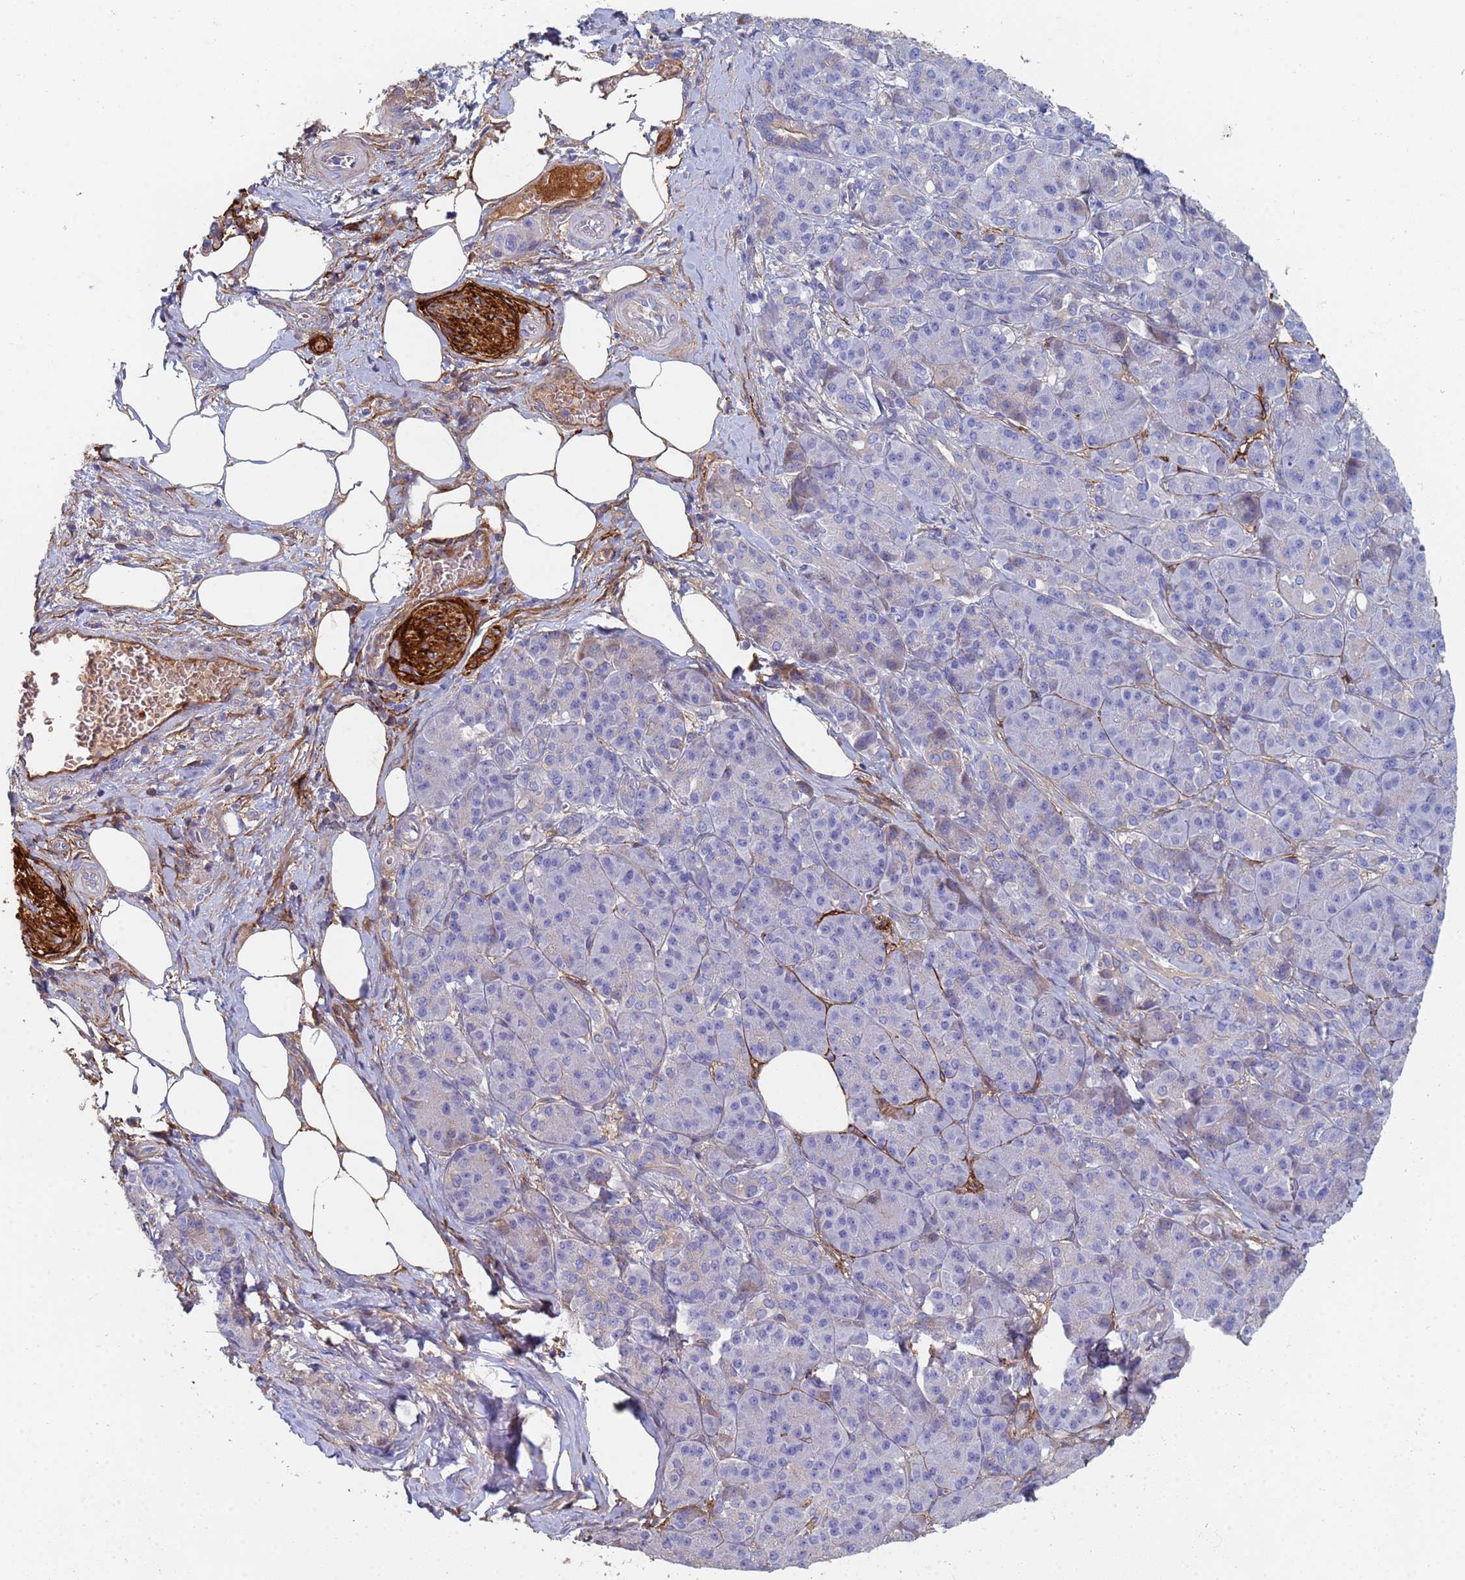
{"staining": {"intensity": "negative", "quantity": "none", "location": "none"}, "tissue": "pancreatic cancer", "cell_type": "Tumor cells", "image_type": "cancer", "snomed": [{"axis": "morphology", "description": "Adenocarcinoma, NOS"}, {"axis": "topography", "description": "Pancreas"}], "caption": "Tumor cells are negative for brown protein staining in pancreatic cancer (adenocarcinoma).", "gene": "ABCA8", "patient": {"sex": "male", "age": 57}}